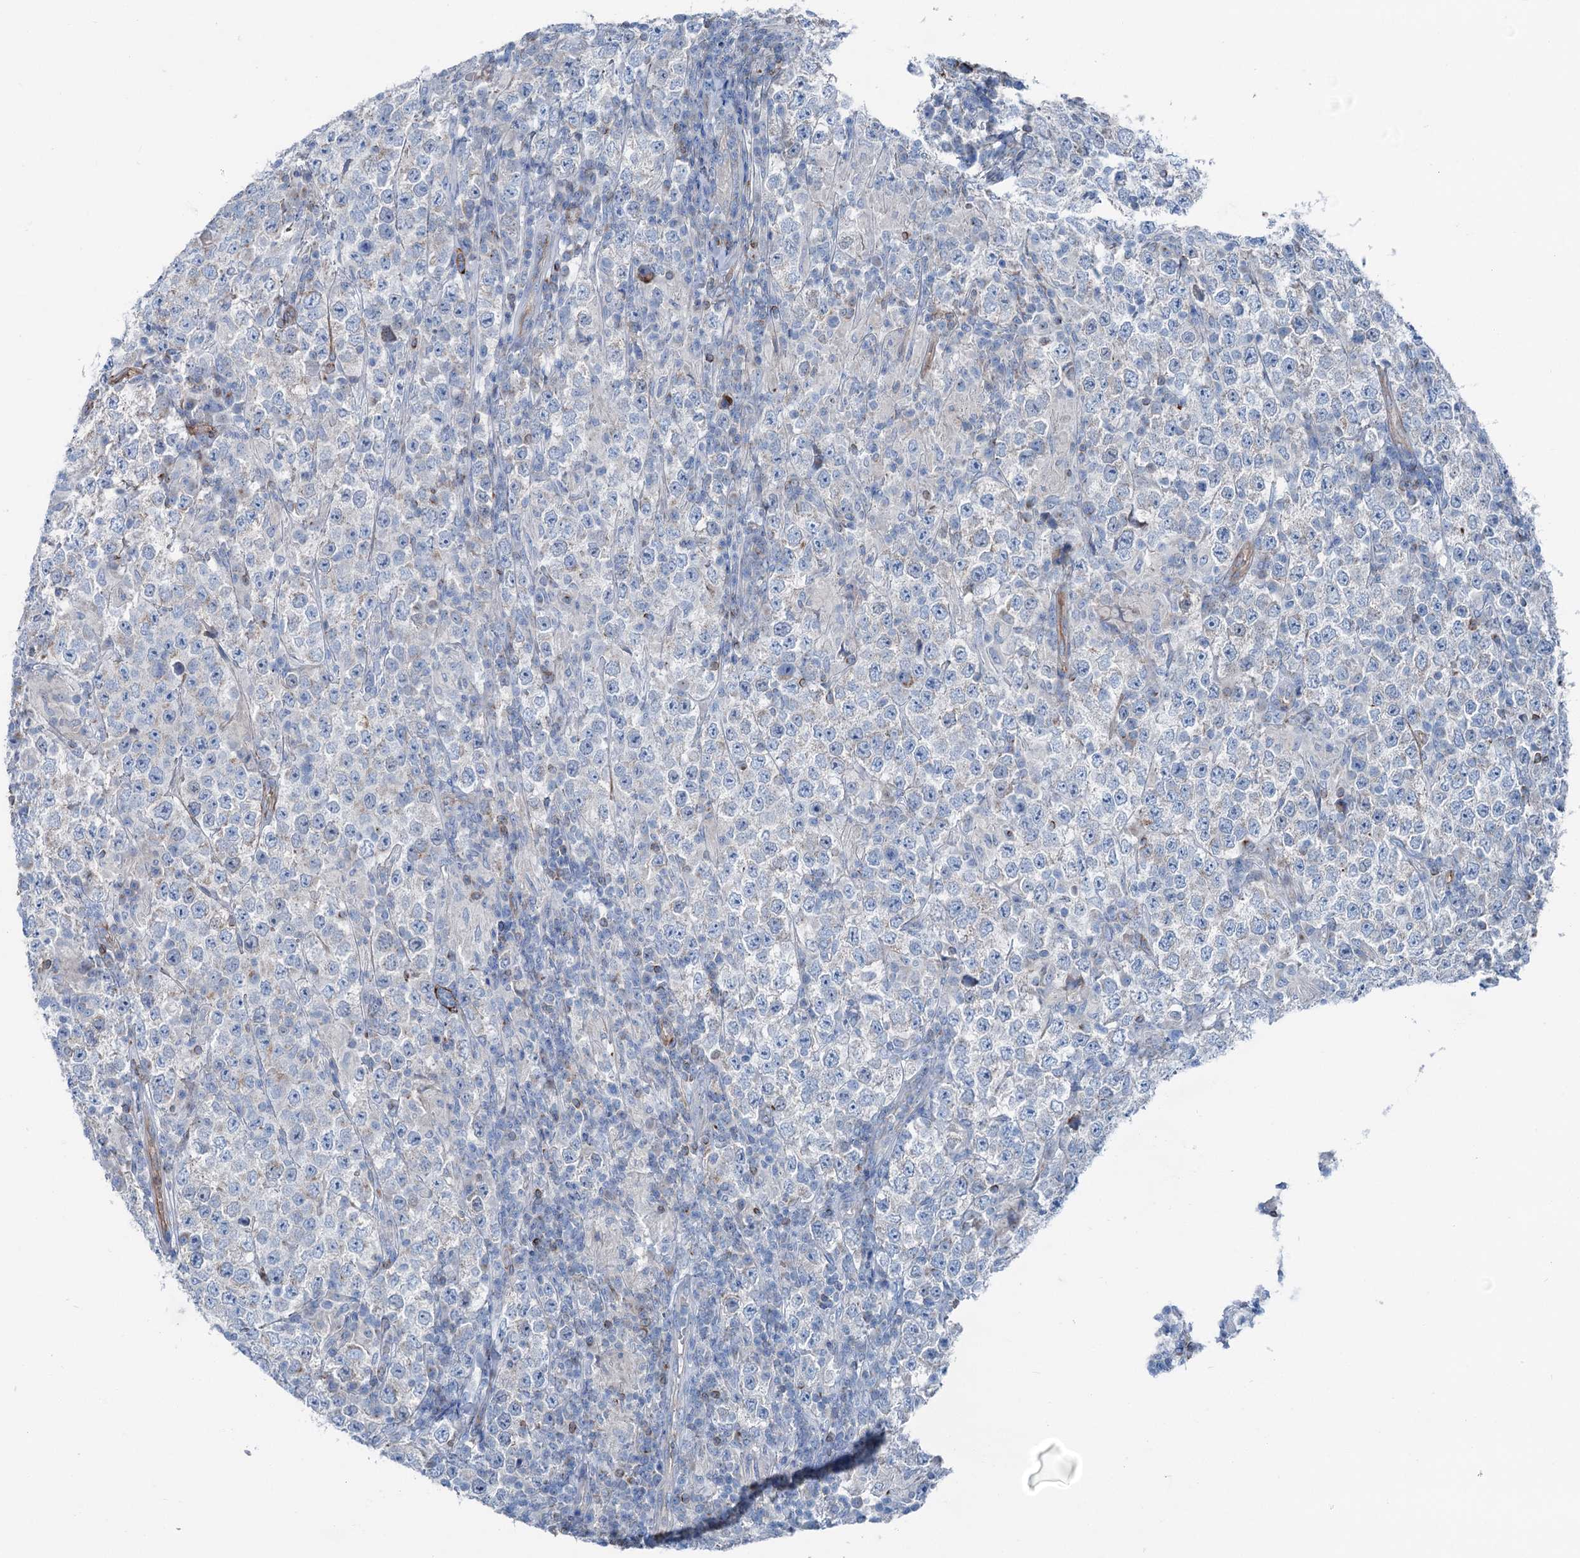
{"staining": {"intensity": "negative", "quantity": "none", "location": "none"}, "tissue": "testis cancer", "cell_type": "Tumor cells", "image_type": "cancer", "snomed": [{"axis": "morphology", "description": "Normal tissue, NOS"}, {"axis": "morphology", "description": "Urothelial carcinoma, High grade"}, {"axis": "morphology", "description": "Seminoma, NOS"}, {"axis": "morphology", "description": "Carcinoma, Embryonal, NOS"}, {"axis": "topography", "description": "Urinary bladder"}, {"axis": "topography", "description": "Testis"}], "caption": "DAB immunohistochemical staining of testis cancer demonstrates no significant expression in tumor cells.", "gene": "CALCOCO1", "patient": {"sex": "male", "age": 41}}